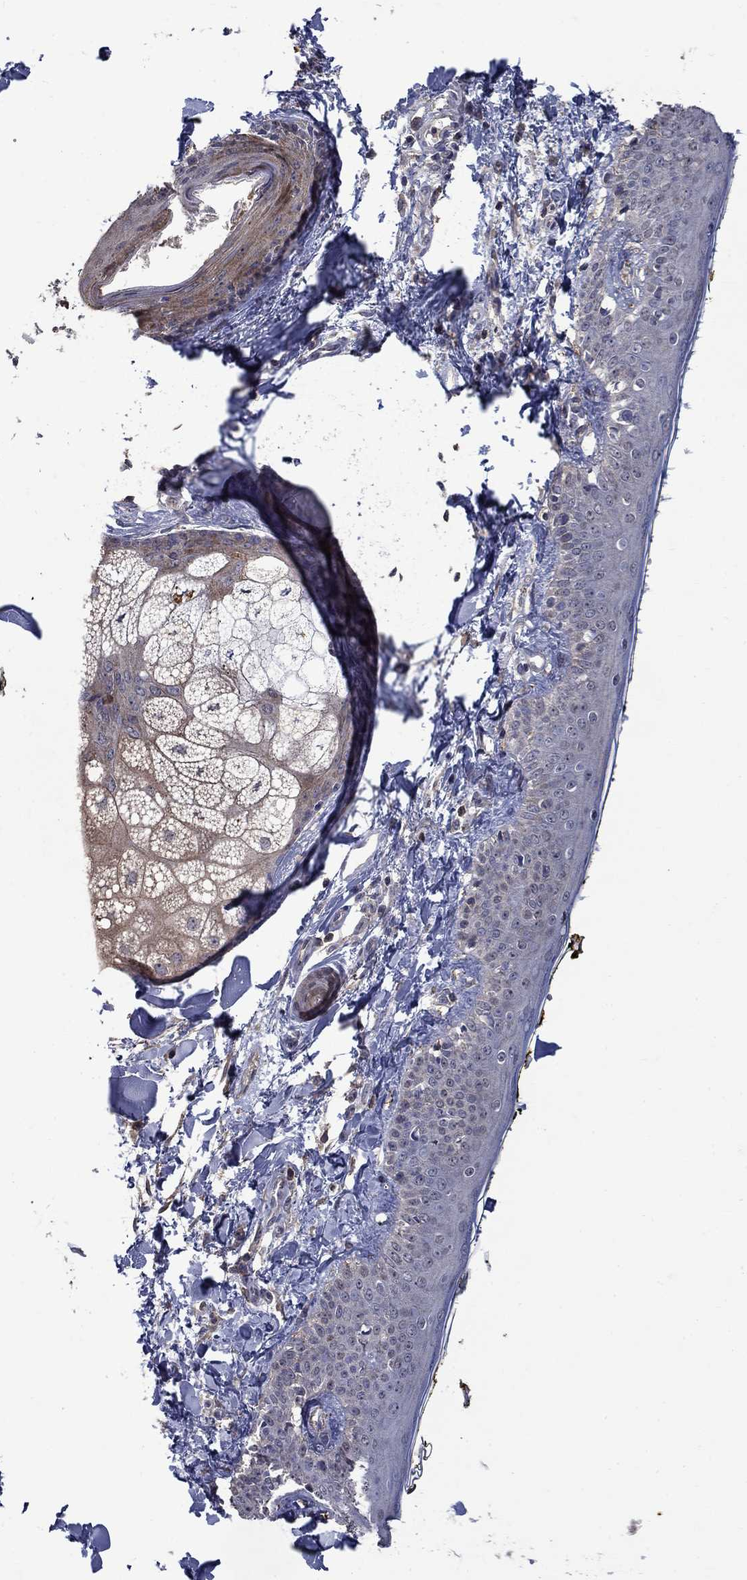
{"staining": {"intensity": "negative", "quantity": "none", "location": "none"}, "tissue": "skin", "cell_type": "Fibroblasts", "image_type": "normal", "snomed": [{"axis": "morphology", "description": "Normal tissue, NOS"}, {"axis": "topography", "description": "Skin"}], "caption": "A histopathology image of human skin is negative for staining in fibroblasts. (DAB (3,3'-diaminobenzidine) immunohistochemistry, high magnification).", "gene": "DVL1", "patient": {"sex": "male", "age": 76}}